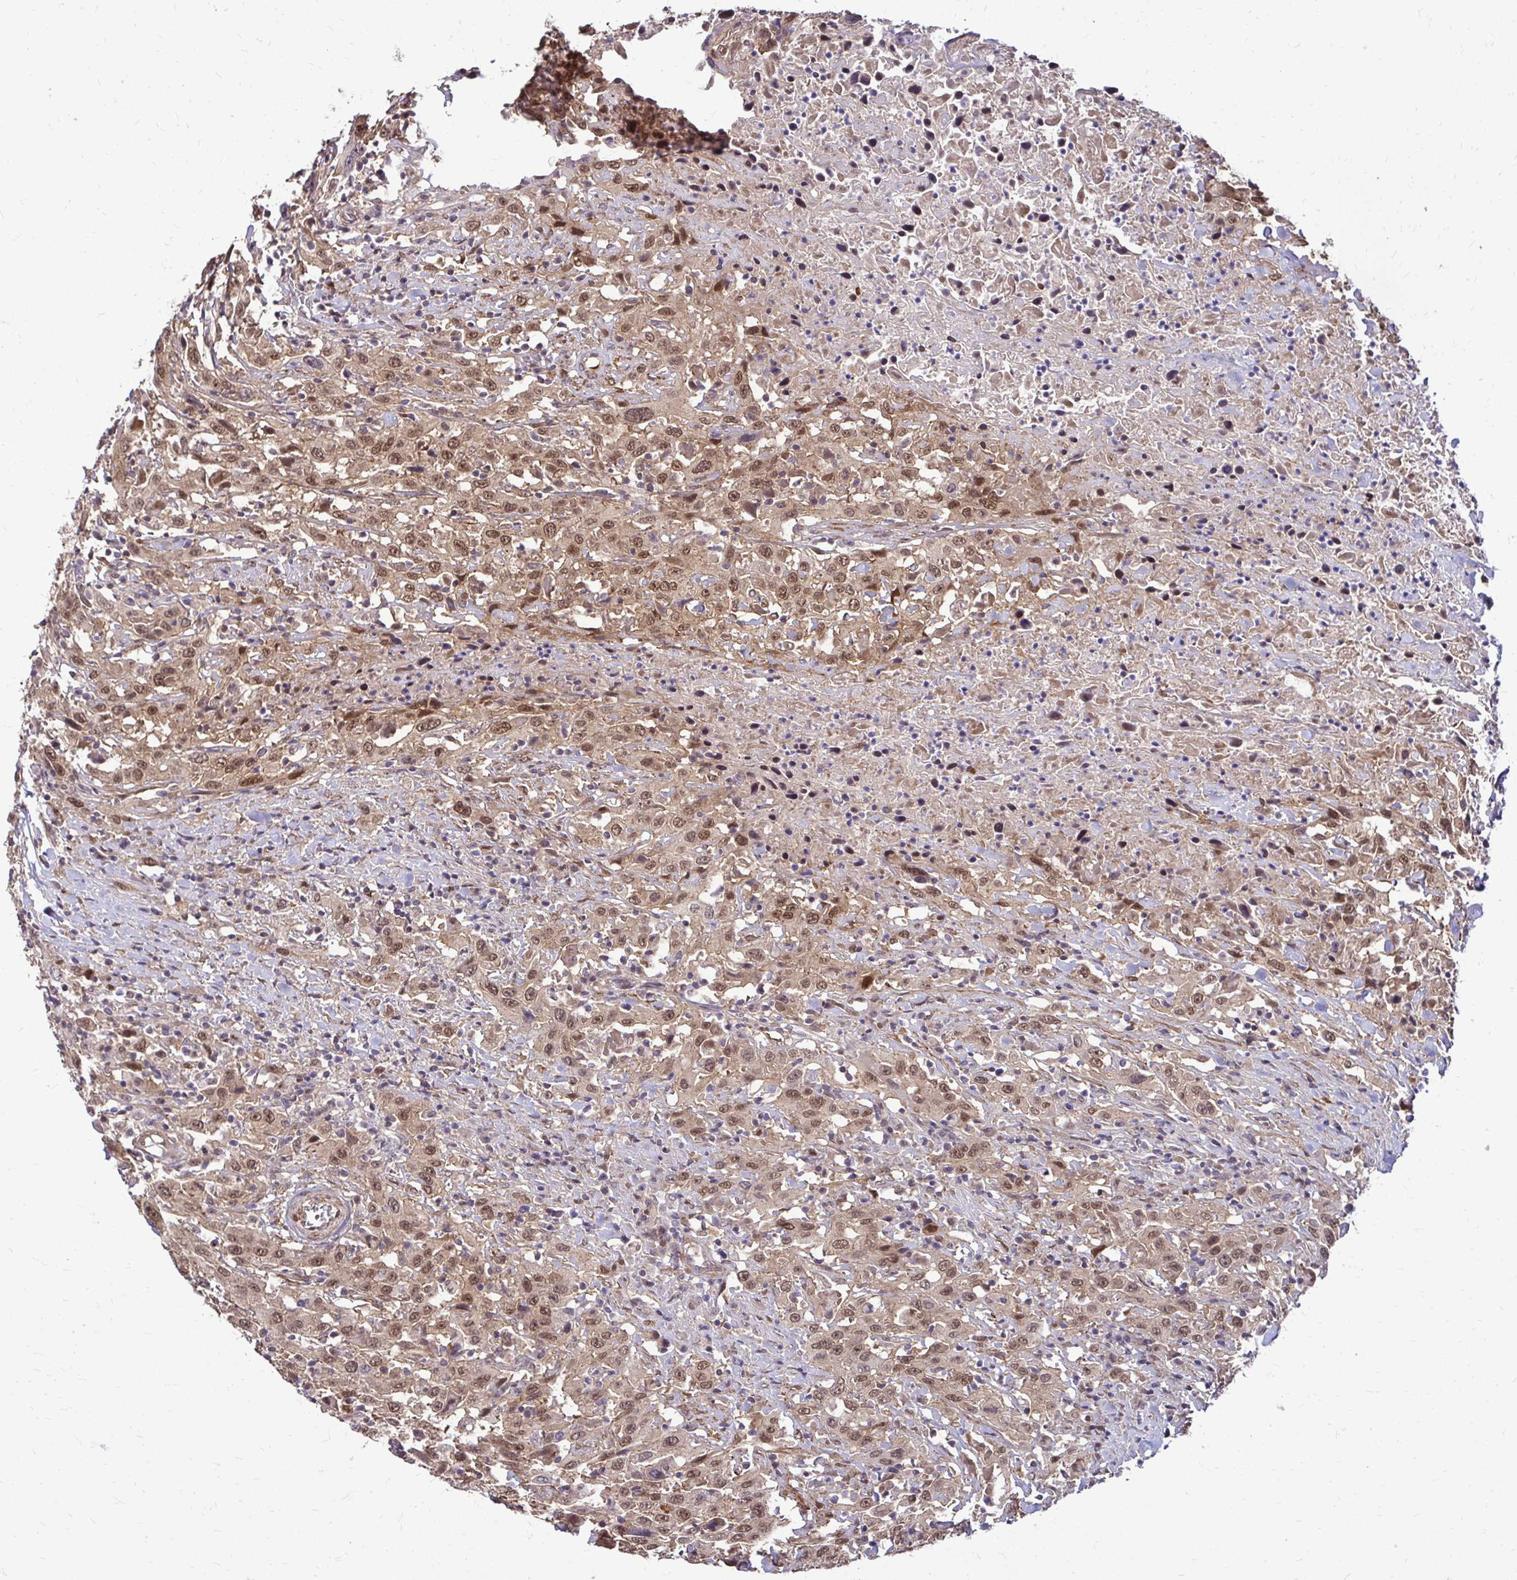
{"staining": {"intensity": "moderate", "quantity": ">75%", "location": "cytoplasmic/membranous,nuclear"}, "tissue": "urothelial cancer", "cell_type": "Tumor cells", "image_type": "cancer", "snomed": [{"axis": "morphology", "description": "Urothelial carcinoma, High grade"}, {"axis": "topography", "description": "Urinary bladder"}], "caption": "A brown stain shows moderate cytoplasmic/membranous and nuclear staining of a protein in human urothelial cancer tumor cells. Nuclei are stained in blue.", "gene": "TRIP6", "patient": {"sex": "male", "age": 61}}